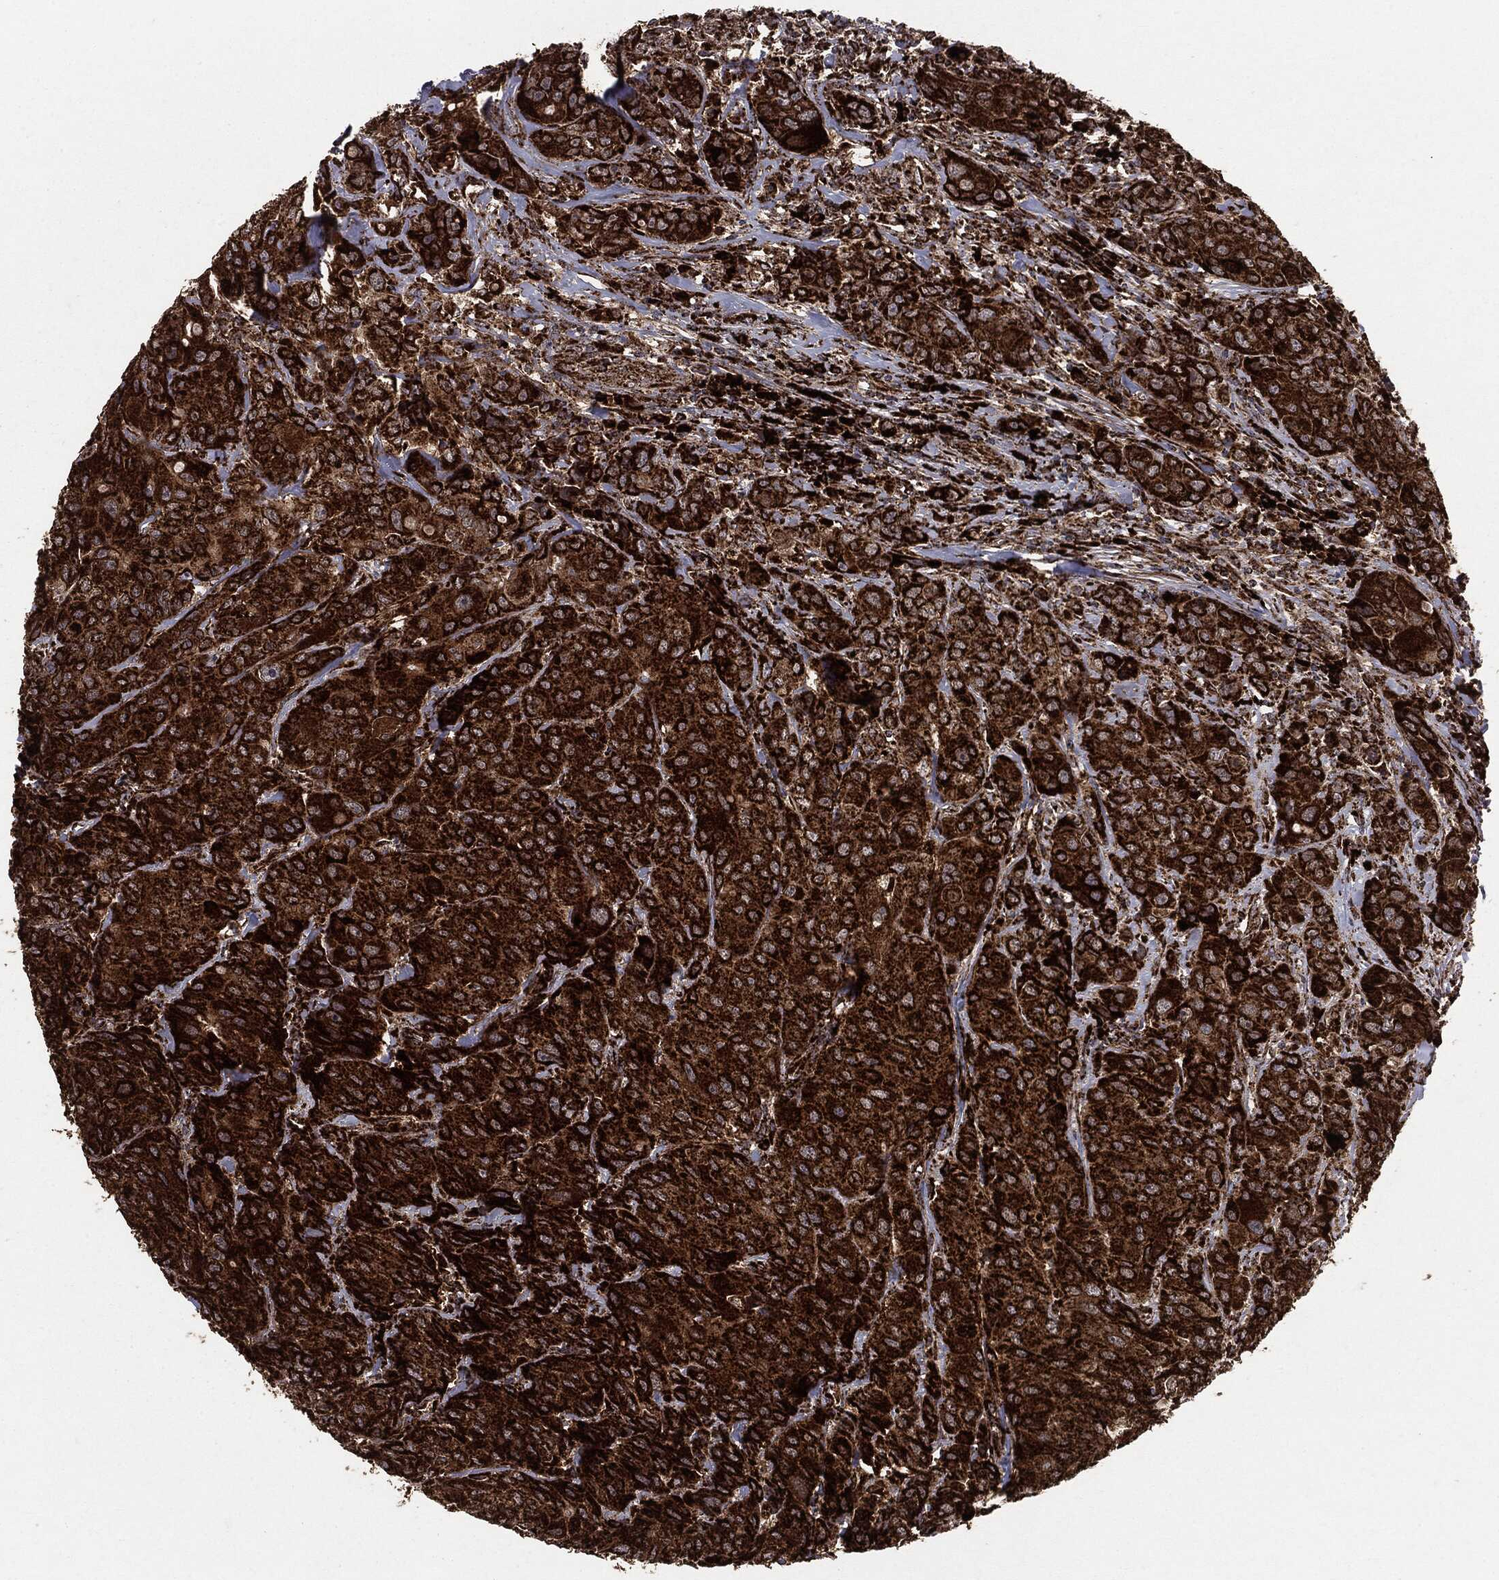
{"staining": {"intensity": "strong", "quantity": ">75%", "location": "cytoplasmic/membranous"}, "tissue": "breast cancer", "cell_type": "Tumor cells", "image_type": "cancer", "snomed": [{"axis": "morphology", "description": "Duct carcinoma"}, {"axis": "topography", "description": "Breast"}], "caption": "Immunohistochemistry (IHC) (DAB) staining of human breast cancer shows strong cytoplasmic/membranous protein positivity in approximately >75% of tumor cells.", "gene": "MAP2K1", "patient": {"sex": "female", "age": 43}}